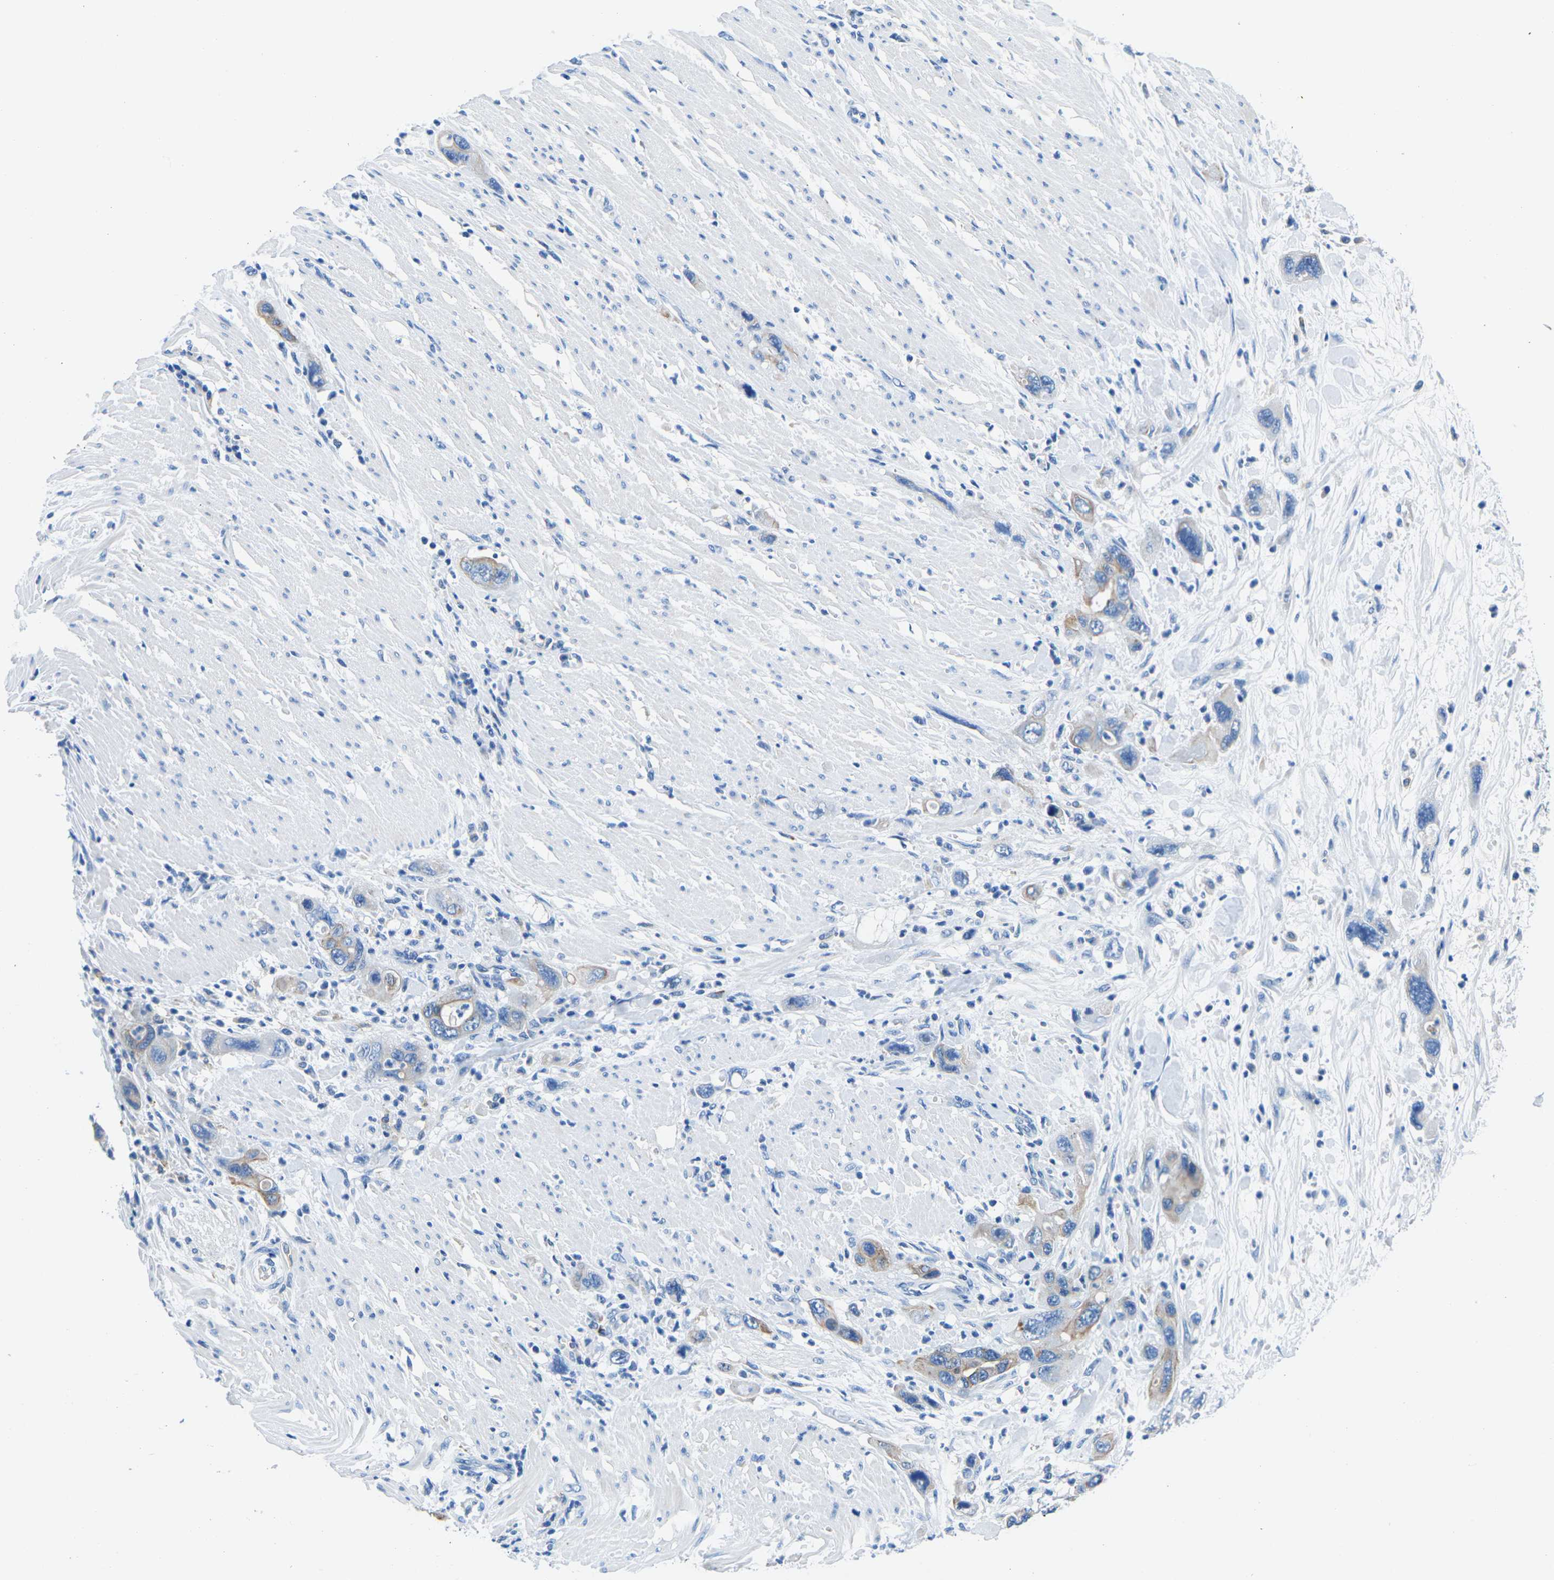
{"staining": {"intensity": "moderate", "quantity": "25%-75%", "location": "cytoplasmic/membranous"}, "tissue": "pancreatic cancer", "cell_type": "Tumor cells", "image_type": "cancer", "snomed": [{"axis": "morphology", "description": "Normal tissue, NOS"}, {"axis": "morphology", "description": "Adenocarcinoma, NOS"}, {"axis": "topography", "description": "Pancreas"}], "caption": "Immunohistochemical staining of pancreatic cancer (adenocarcinoma) displays medium levels of moderate cytoplasmic/membranous protein positivity in approximately 25%-75% of tumor cells.", "gene": "TM6SF1", "patient": {"sex": "female", "age": 71}}